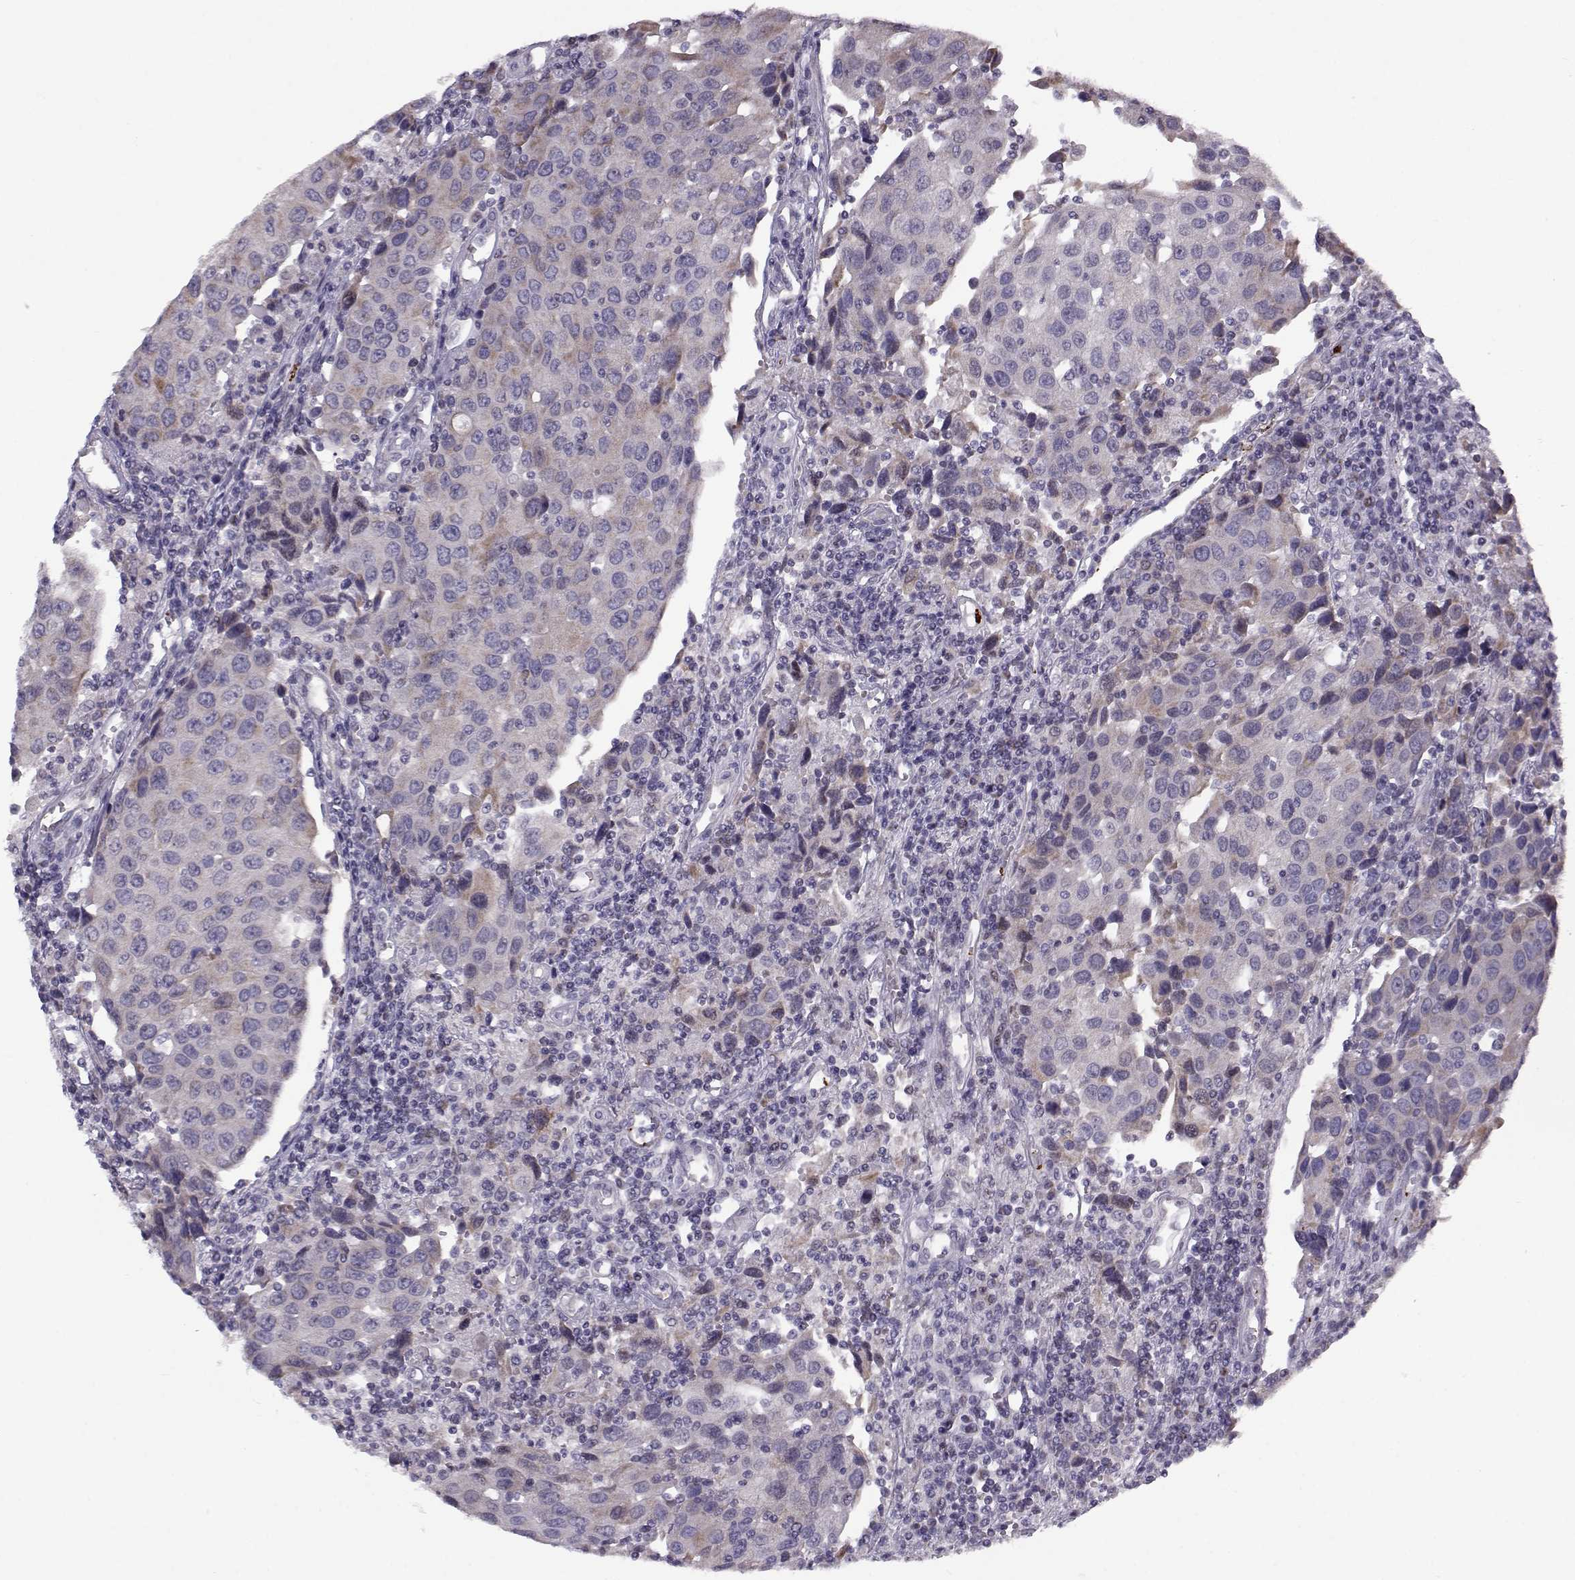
{"staining": {"intensity": "negative", "quantity": "none", "location": "none"}, "tissue": "urothelial cancer", "cell_type": "Tumor cells", "image_type": "cancer", "snomed": [{"axis": "morphology", "description": "Urothelial carcinoma, High grade"}, {"axis": "topography", "description": "Urinary bladder"}], "caption": "A high-resolution photomicrograph shows immunohistochemistry staining of high-grade urothelial carcinoma, which displays no significant expression in tumor cells.", "gene": "KLF17", "patient": {"sex": "female", "age": 85}}